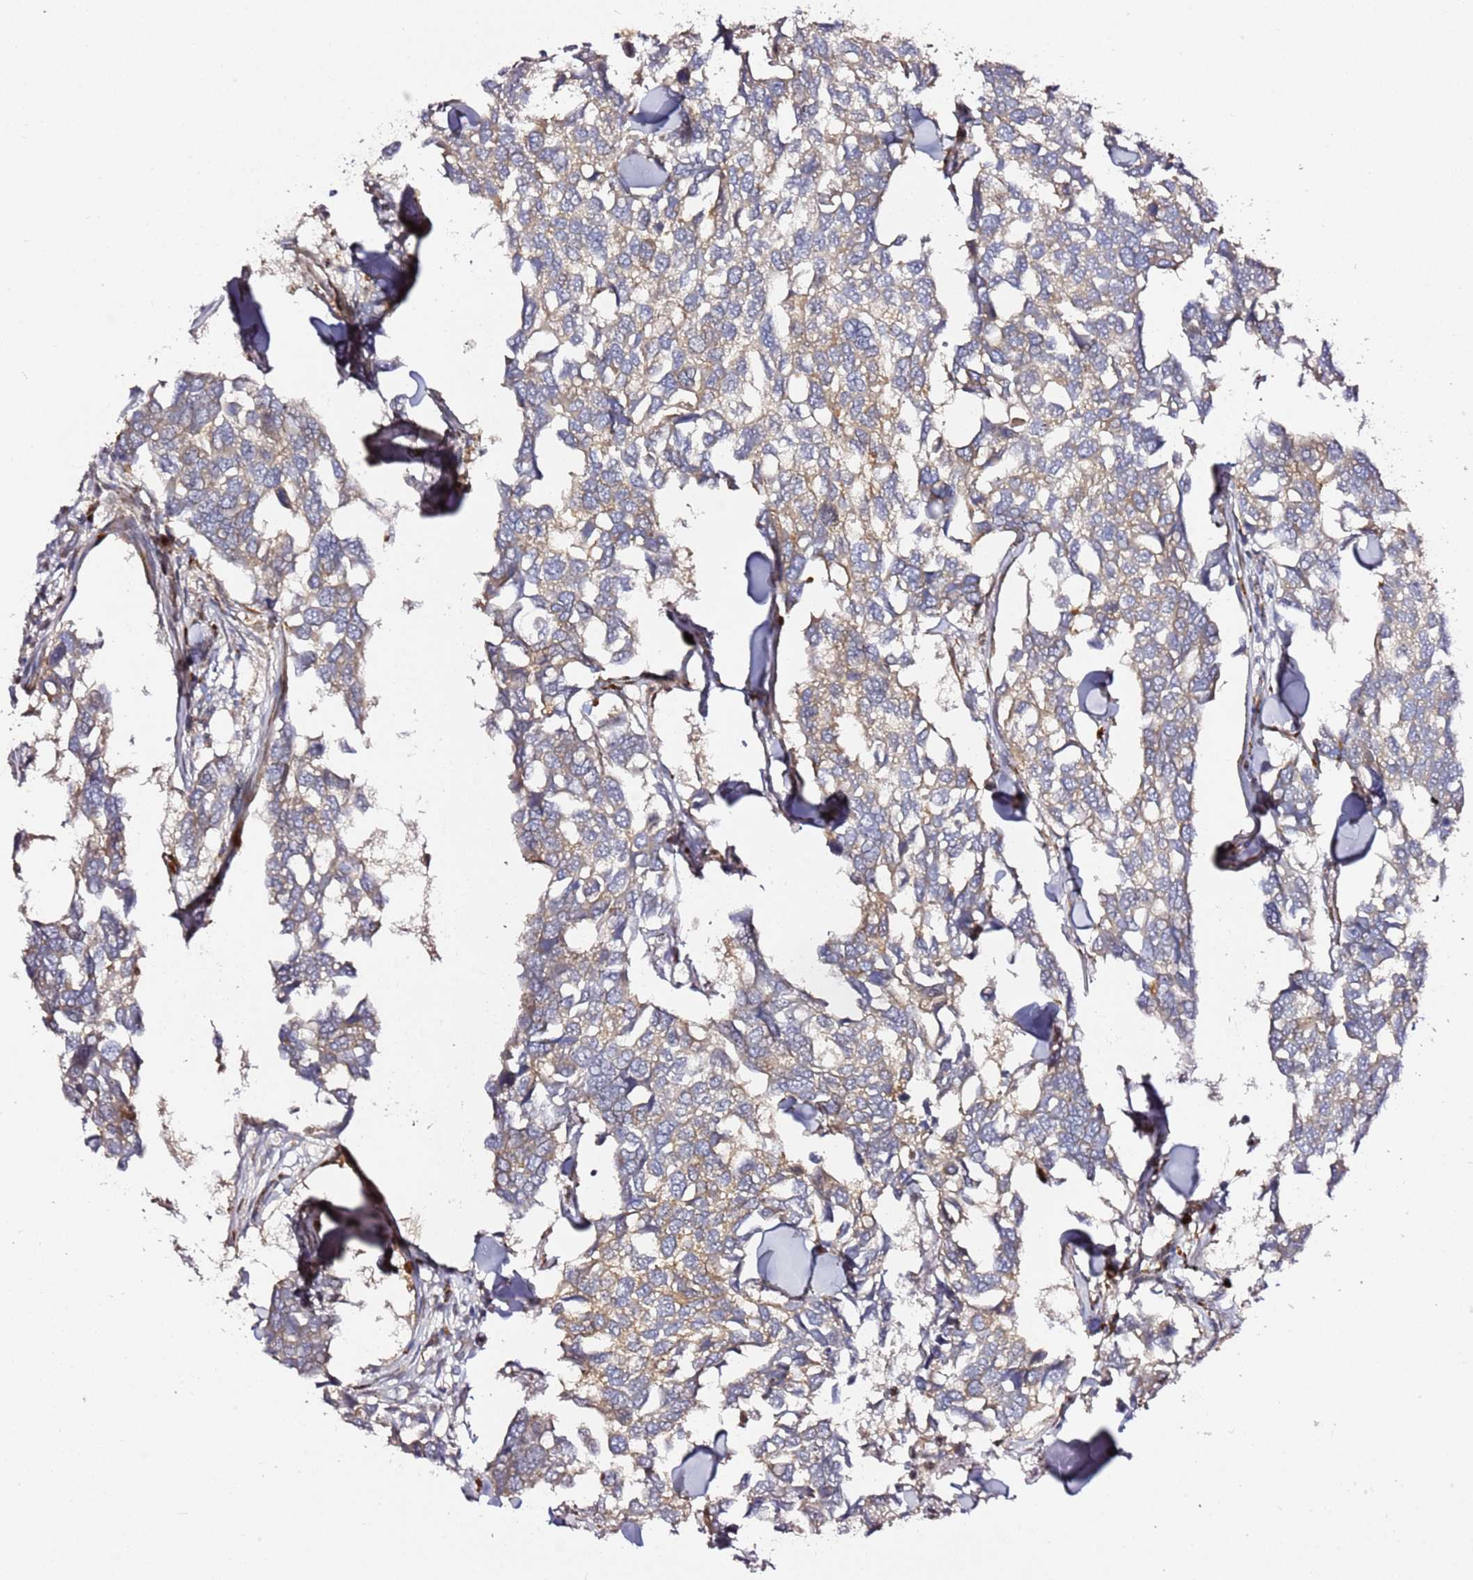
{"staining": {"intensity": "weak", "quantity": "25%-75%", "location": "cytoplasmic/membranous"}, "tissue": "breast cancer", "cell_type": "Tumor cells", "image_type": "cancer", "snomed": [{"axis": "morphology", "description": "Duct carcinoma"}, {"axis": "topography", "description": "Breast"}], "caption": "A high-resolution photomicrograph shows immunohistochemistry staining of breast cancer (infiltrating ductal carcinoma), which demonstrates weak cytoplasmic/membranous positivity in about 25%-75% of tumor cells.", "gene": "PVRIG", "patient": {"sex": "female", "age": 83}}